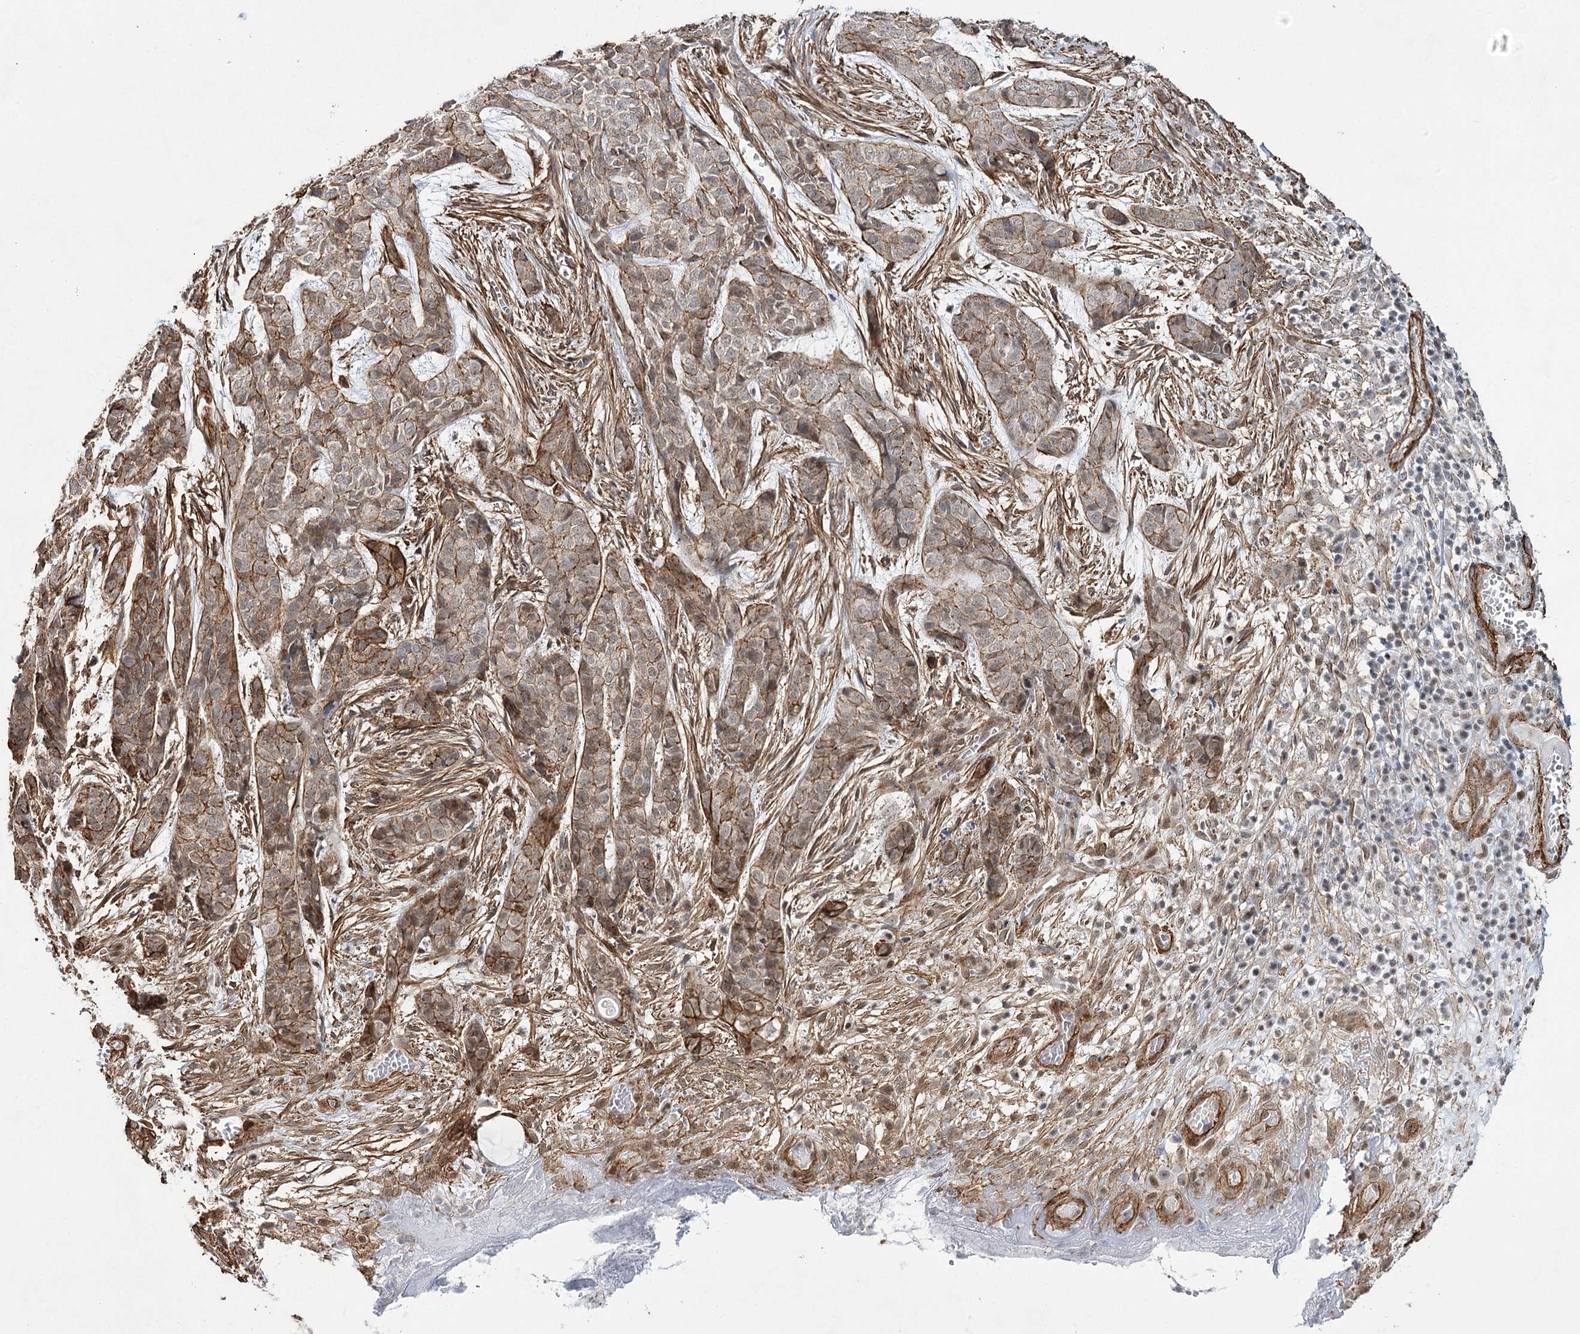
{"staining": {"intensity": "moderate", "quantity": ">75%", "location": "cytoplasmic/membranous,nuclear"}, "tissue": "skin cancer", "cell_type": "Tumor cells", "image_type": "cancer", "snomed": [{"axis": "morphology", "description": "Basal cell carcinoma"}, {"axis": "topography", "description": "Skin"}], "caption": "A brown stain shows moderate cytoplasmic/membranous and nuclear positivity of a protein in human skin basal cell carcinoma tumor cells.", "gene": "CWF19L1", "patient": {"sex": "female", "age": 64}}